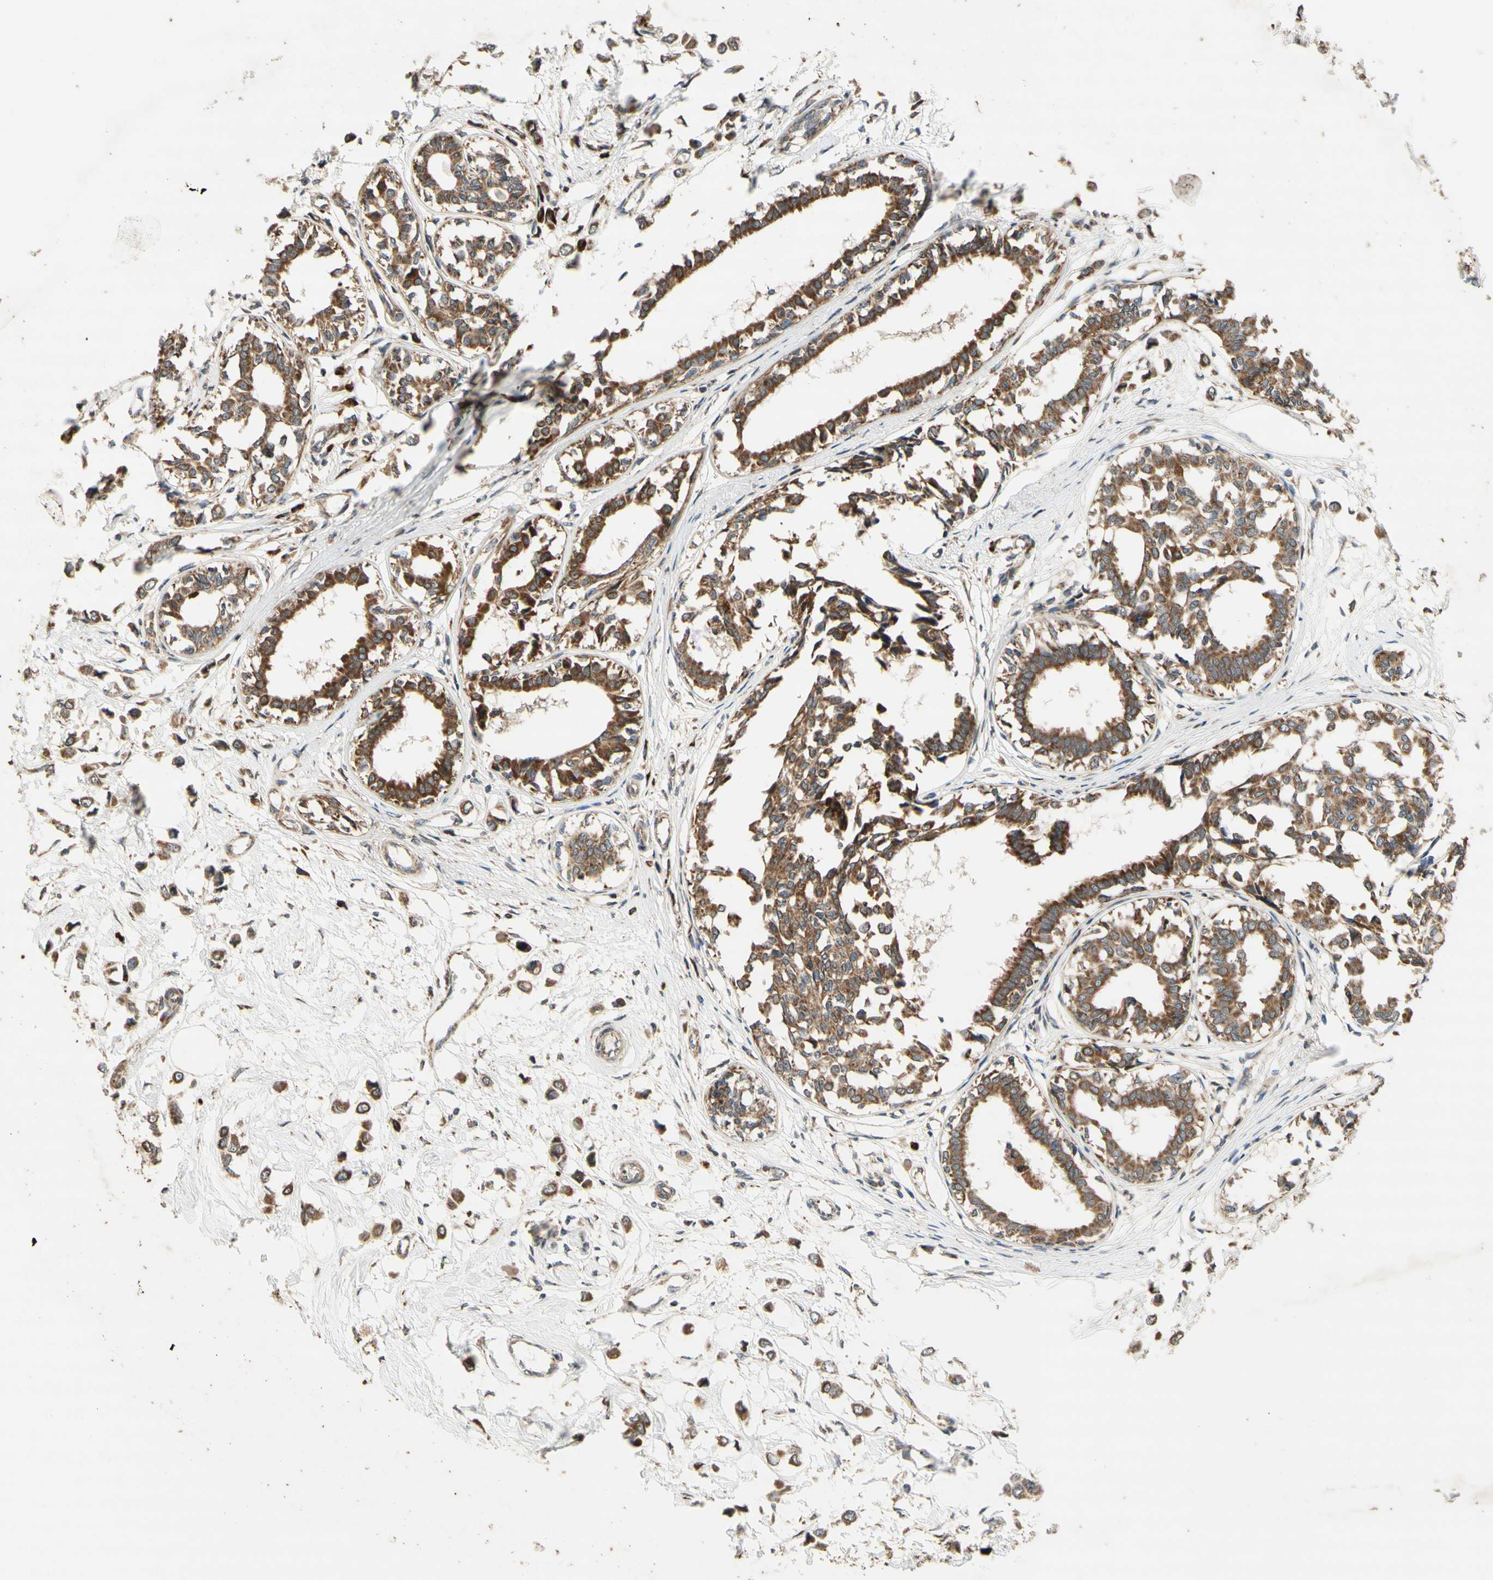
{"staining": {"intensity": "strong", "quantity": ">75%", "location": "cytoplasmic/membranous"}, "tissue": "breast cancer", "cell_type": "Tumor cells", "image_type": "cancer", "snomed": [{"axis": "morphology", "description": "Lobular carcinoma"}, {"axis": "topography", "description": "Breast"}], "caption": "Breast cancer (lobular carcinoma) stained with a protein marker shows strong staining in tumor cells.", "gene": "DDOST", "patient": {"sex": "female", "age": 51}}